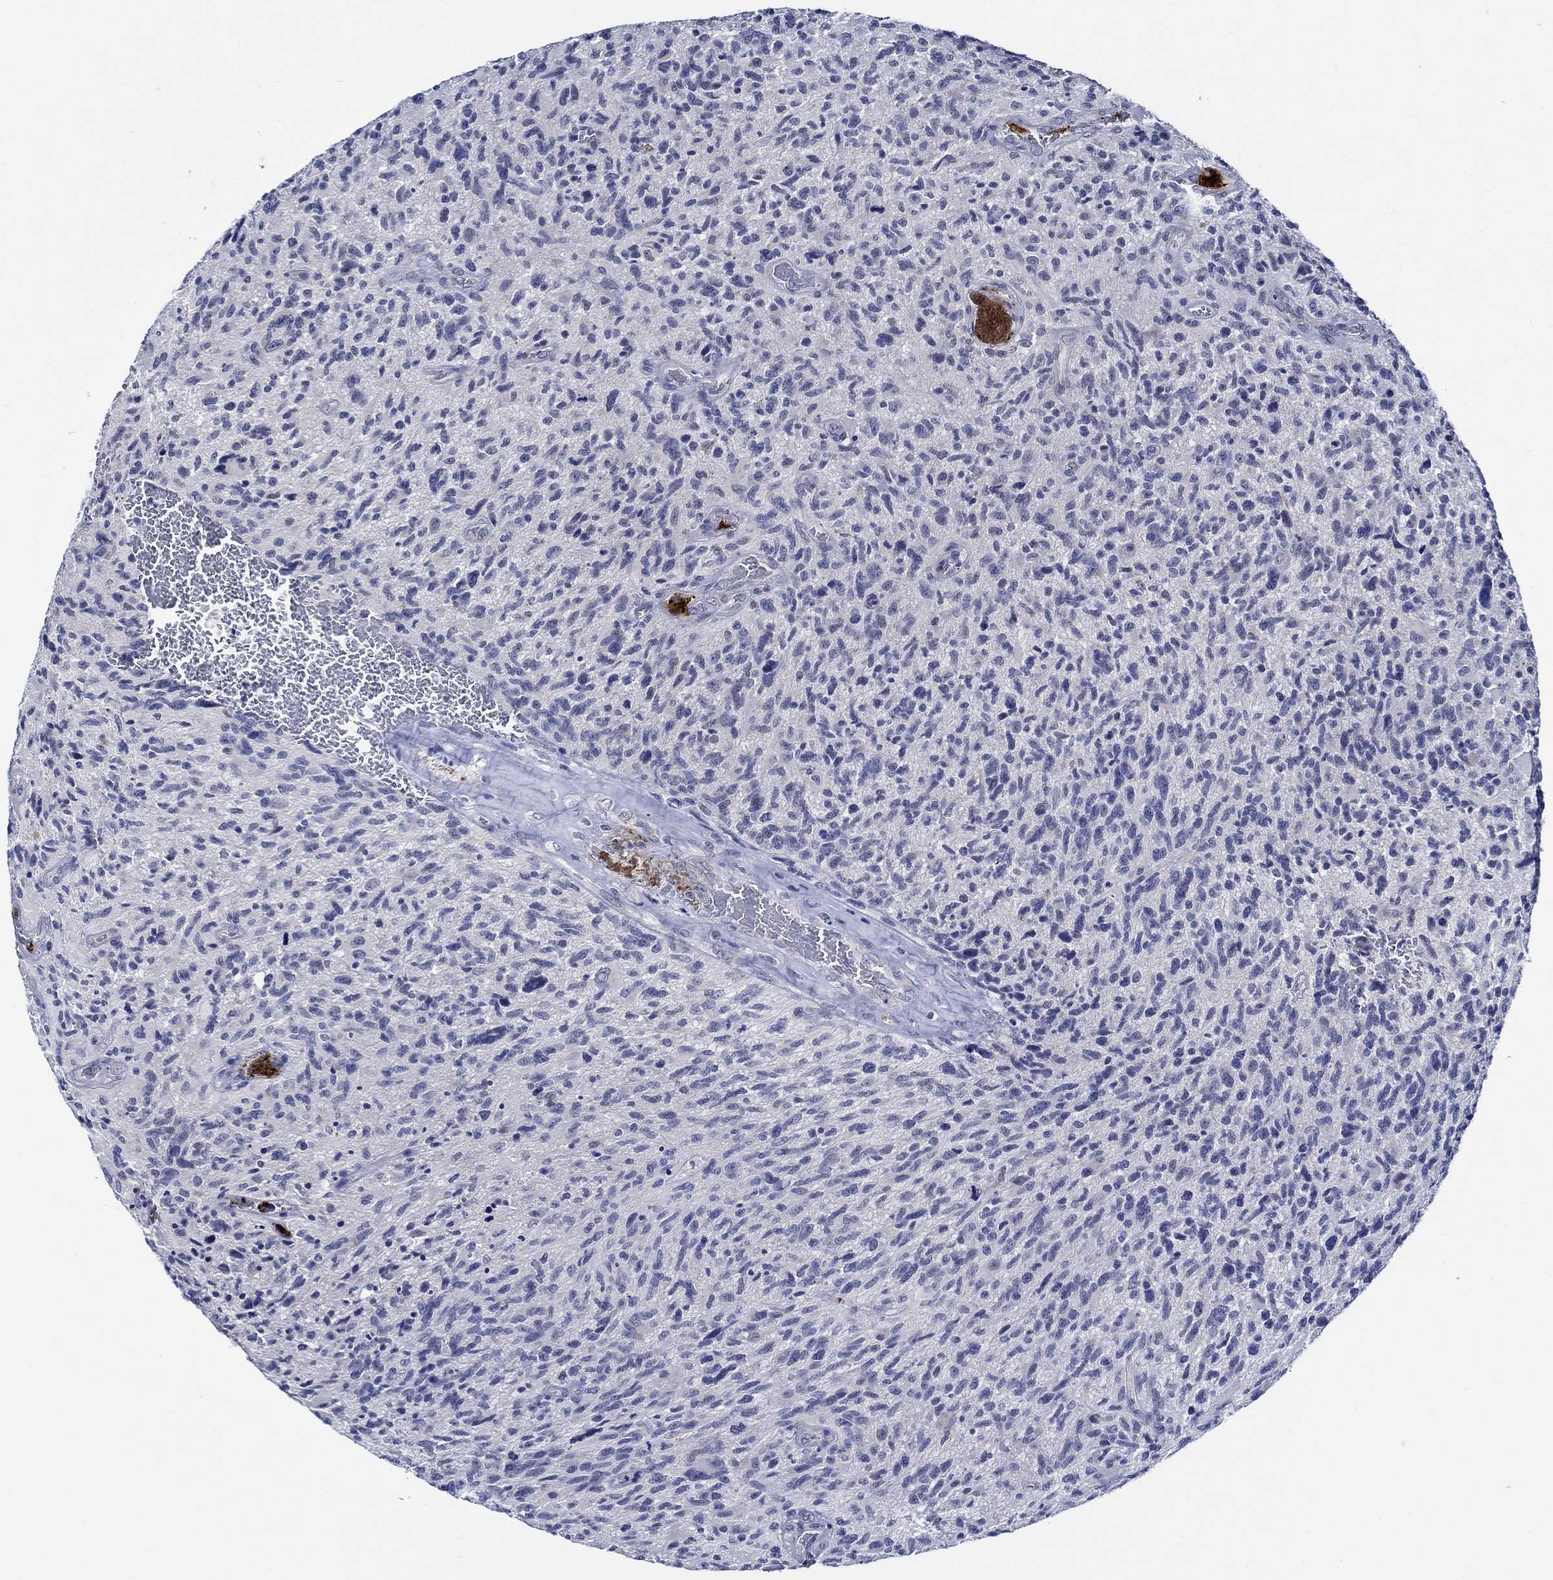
{"staining": {"intensity": "negative", "quantity": "none", "location": "none"}, "tissue": "glioma", "cell_type": "Tumor cells", "image_type": "cancer", "snomed": [{"axis": "morphology", "description": "Glioma, malignant, NOS"}, {"axis": "morphology", "description": "Glioma, malignant, High grade"}, {"axis": "topography", "description": "Brain"}], "caption": "High power microscopy image of an immunohistochemistry photomicrograph of high-grade glioma (malignant), revealing no significant expression in tumor cells.", "gene": "ALOX12", "patient": {"sex": "female", "age": 71}}